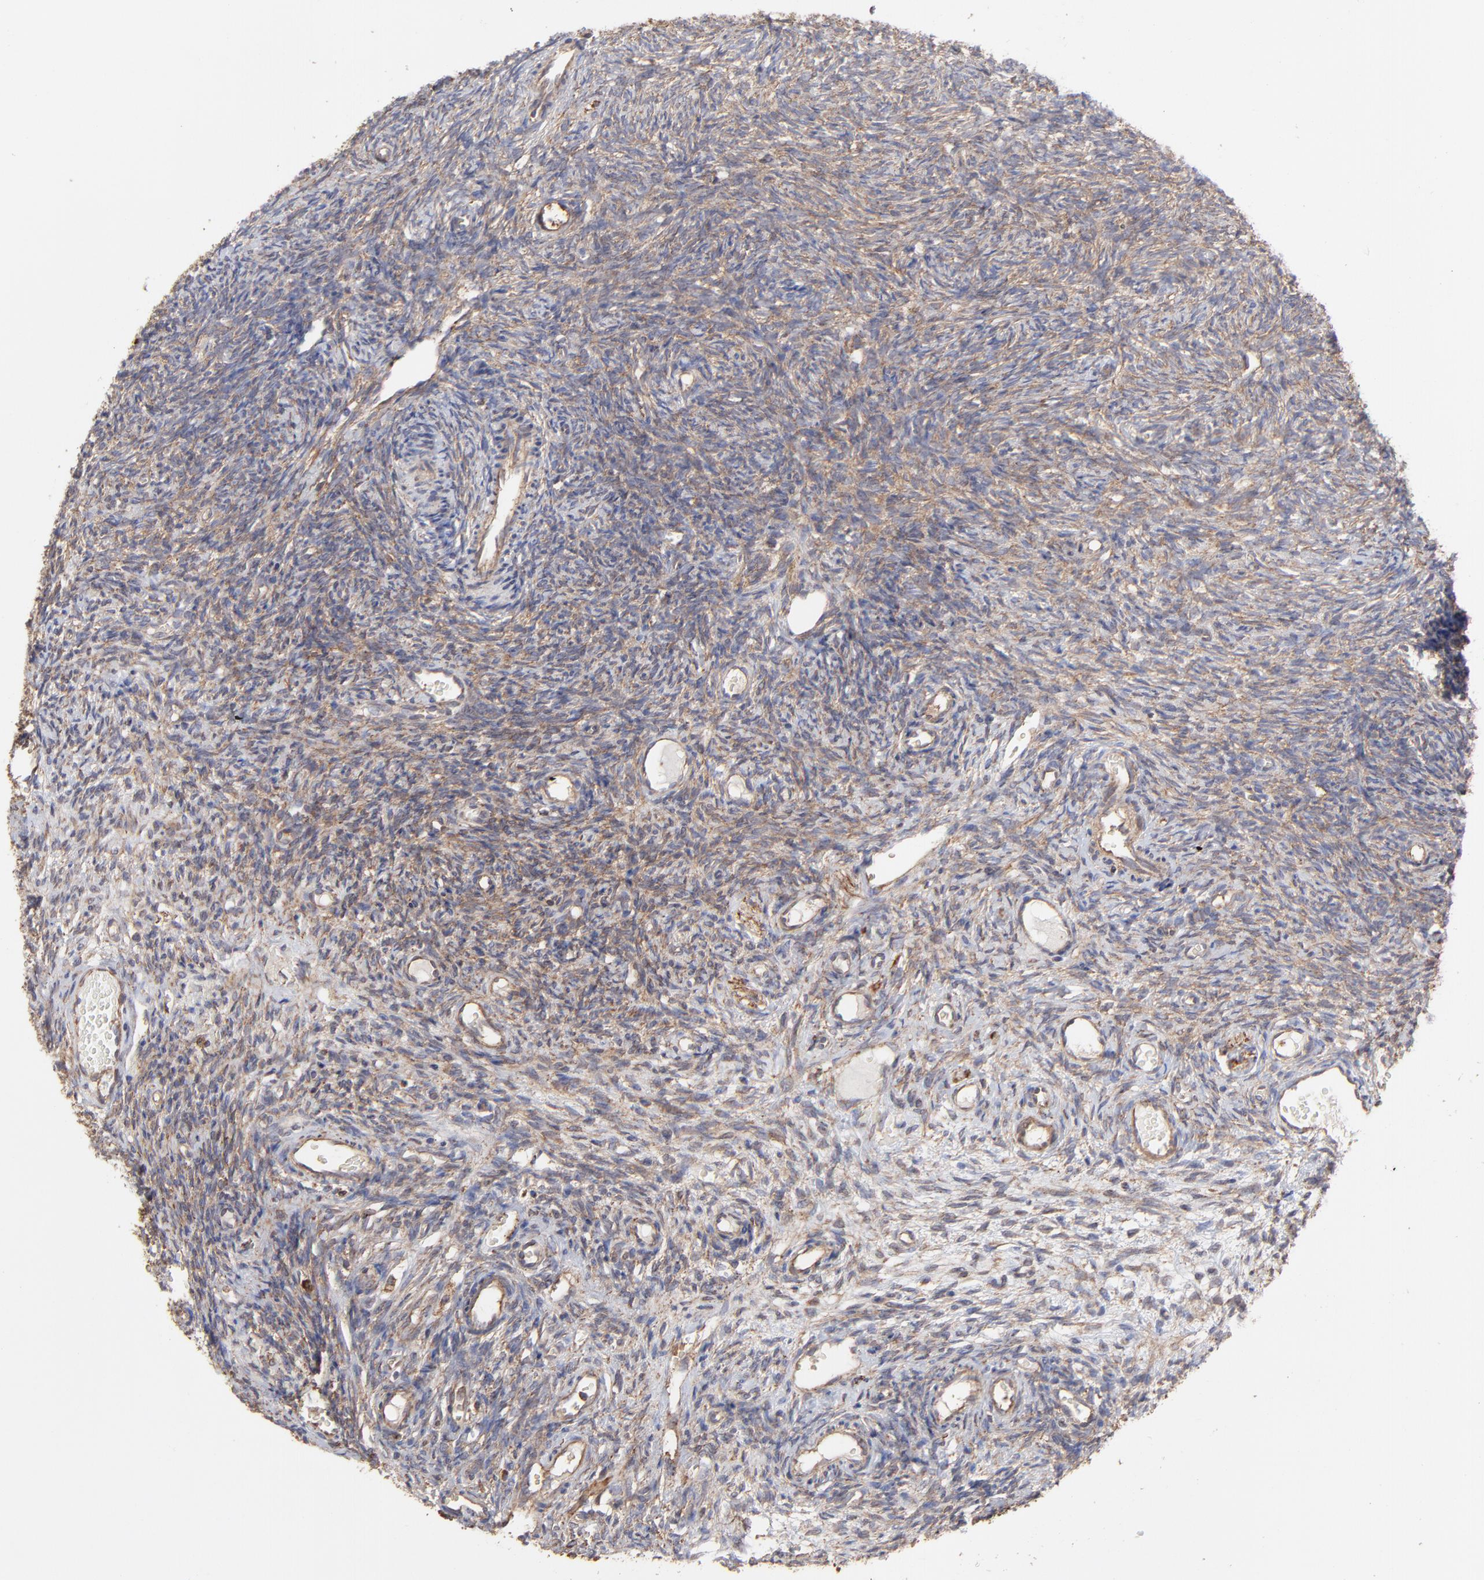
{"staining": {"intensity": "moderate", "quantity": "25%-75%", "location": "cytoplasmic/membranous"}, "tissue": "ovary", "cell_type": "Follicle cells", "image_type": "normal", "snomed": [{"axis": "morphology", "description": "Normal tissue, NOS"}, {"axis": "topography", "description": "Ovary"}], "caption": "IHC of unremarkable human ovary exhibits medium levels of moderate cytoplasmic/membranous expression in about 25%-75% of follicle cells.", "gene": "PFKM", "patient": {"sex": "female", "age": 35}}